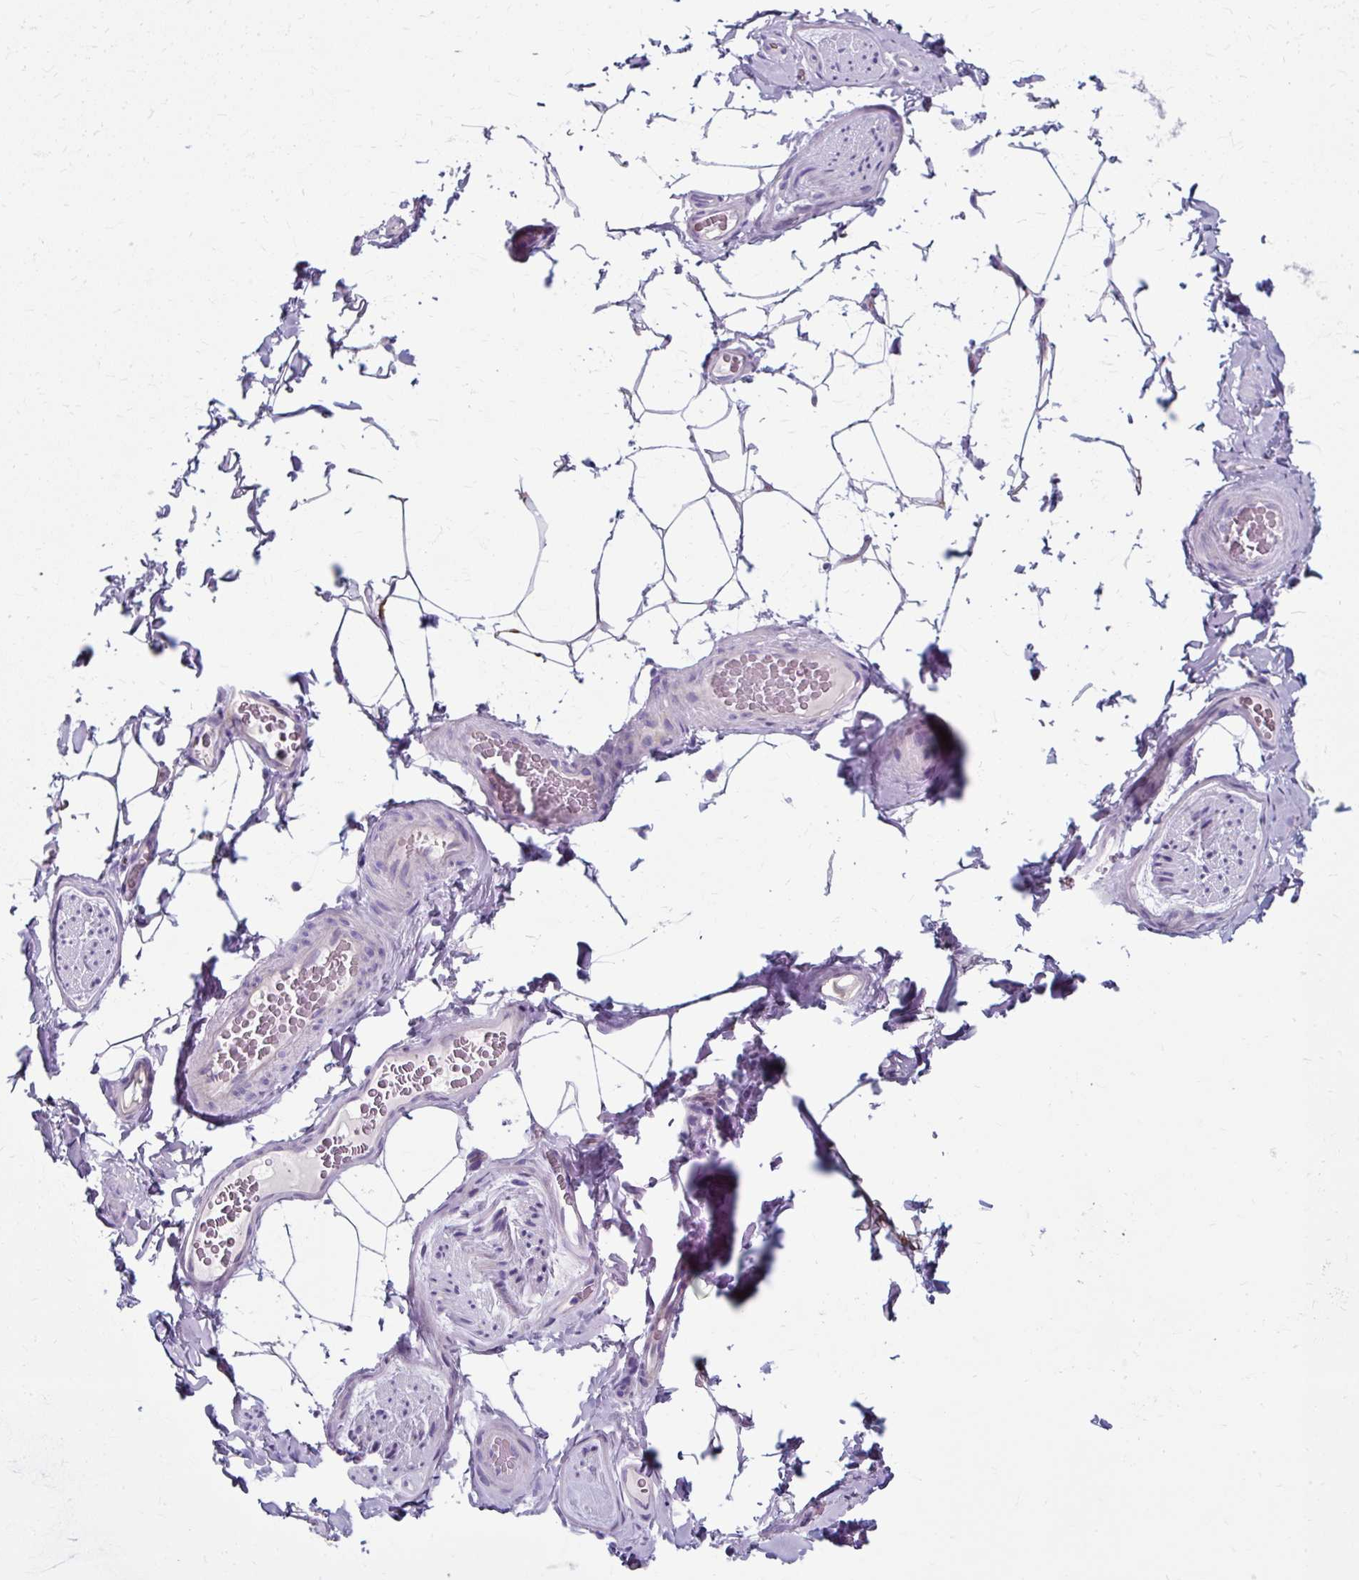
{"staining": {"intensity": "moderate", "quantity": "<25%", "location": "cytoplasmic/membranous"}, "tissue": "adipose tissue", "cell_type": "Adipocytes", "image_type": "normal", "snomed": [{"axis": "morphology", "description": "Normal tissue, NOS"}, {"axis": "topography", "description": "Vascular tissue"}, {"axis": "topography", "description": "Peripheral nerve tissue"}], "caption": "Adipocytes exhibit moderate cytoplasmic/membranous staining in approximately <25% of cells in benign adipose tissue. (brown staining indicates protein expression, while blue staining denotes nuclei).", "gene": "ZNF555", "patient": {"sex": "male", "age": 41}}